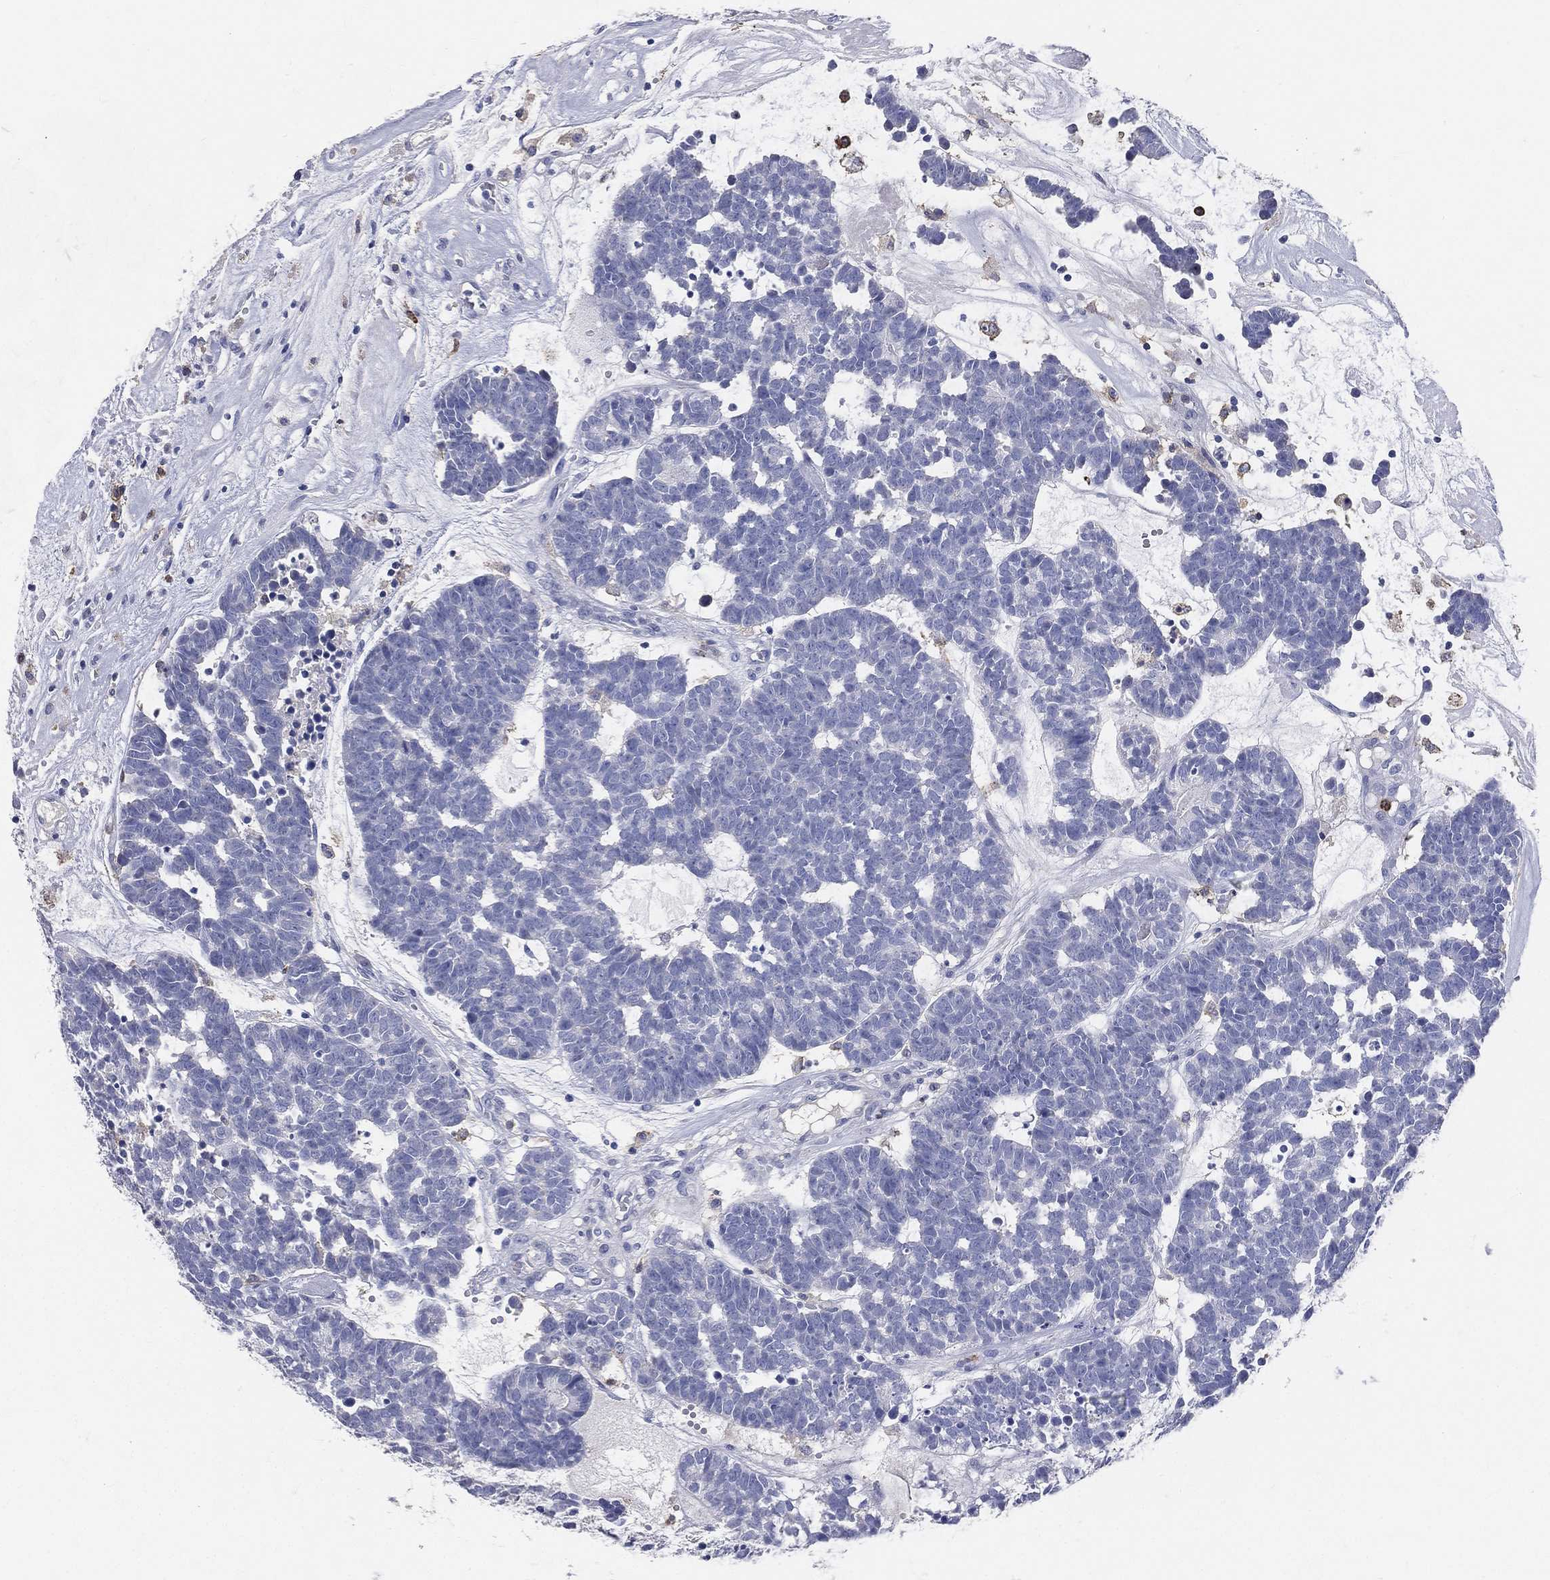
{"staining": {"intensity": "negative", "quantity": "none", "location": "none"}, "tissue": "head and neck cancer", "cell_type": "Tumor cells", "image_type": "cancer", "snomed": [{"axis": "morphology", "description": "Adenocarcinoma, NOS"}, {"axis": "topography", "description": "Head-Neck"}], "caption": "Protein analysis of head and neck adenocarcinoma demonstrates no significant positivity in tumor cells.", "gene": "CD33", "patient": {"sex": "female", "age": 81}}